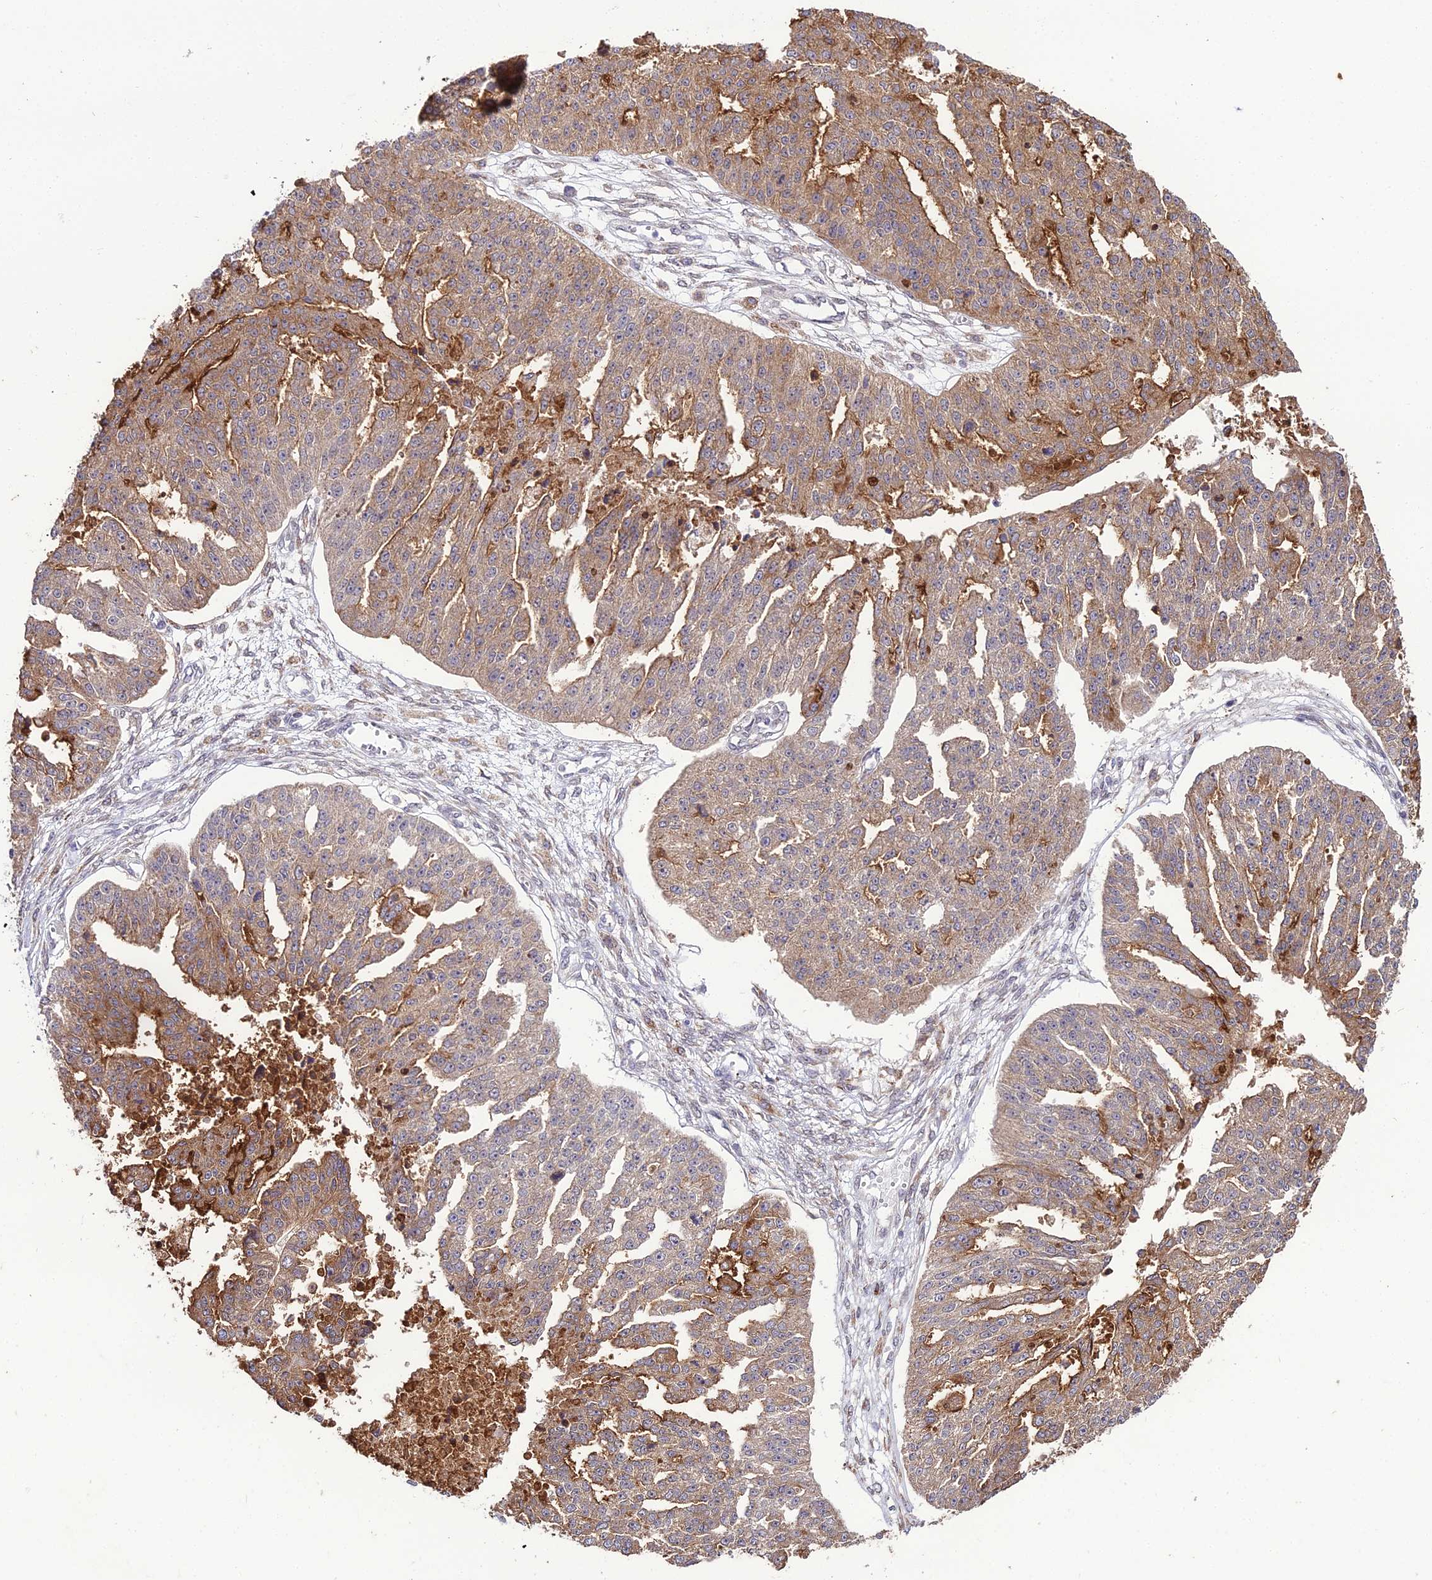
{"staining": {"intensity": "moderate", "quantity": "25%-75%", "location": "cytoplasmic/membranous"}, "tissue": "ovarian cancer", "cell_type": "Tumor cells", "image_type": "cancer", "snomed": [{"axis": "morphology", "description": "Cystadenocarcinoma, serous, NOS"}, {"axis": "topography", "description": "Ovary"}], "caption": "This micrograph demonstrates IHC staining of ovarian cancer, with medium moderate cytoplasmic/membranous staining in about 25%-75% of tumor cells.", "gene": "TROAP", "patient": {"sex": "female", "age": 58}}